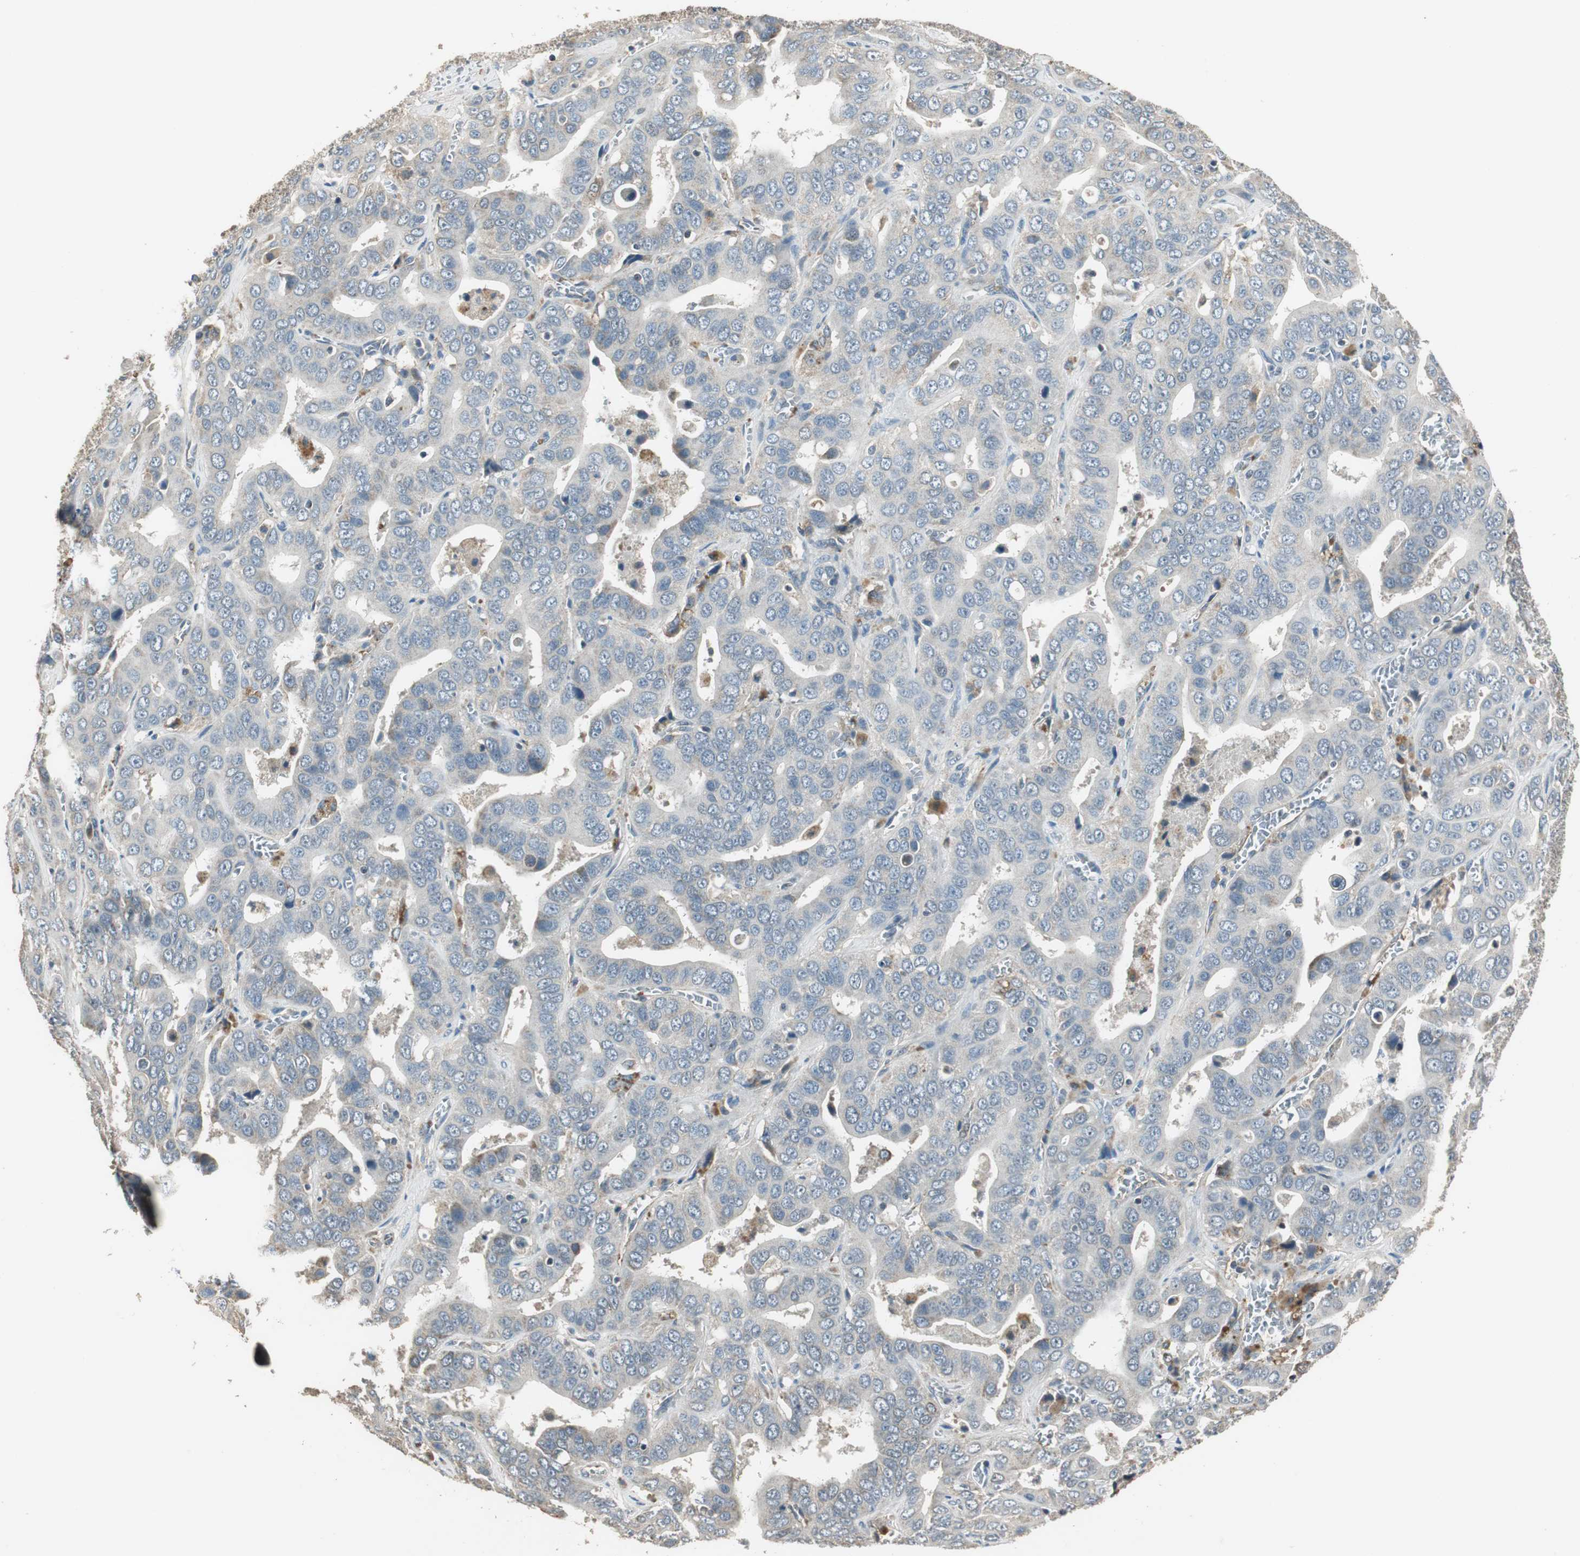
{"staining": {"intensity": "weak", "quantity": "<25%", "location": "cytoplasmic/membranous"}, "tissue": "liver cancer", "cell_type": "Tumor cells", "image_type": "cancer", "snomed": [{"axis": "morphology", "description": "Cholangiocarcinoma"}, {"axis": "topography", "description": "Liver"}], "caption": "A high-resolution histopathology image shows immunohistochemistry (IHC) staining of liver cholangiocarcinoma, which displays no significant positivity in tumor cells.", "gene": "MSTO1", "patient": {"sex": "female", "age": 52}}